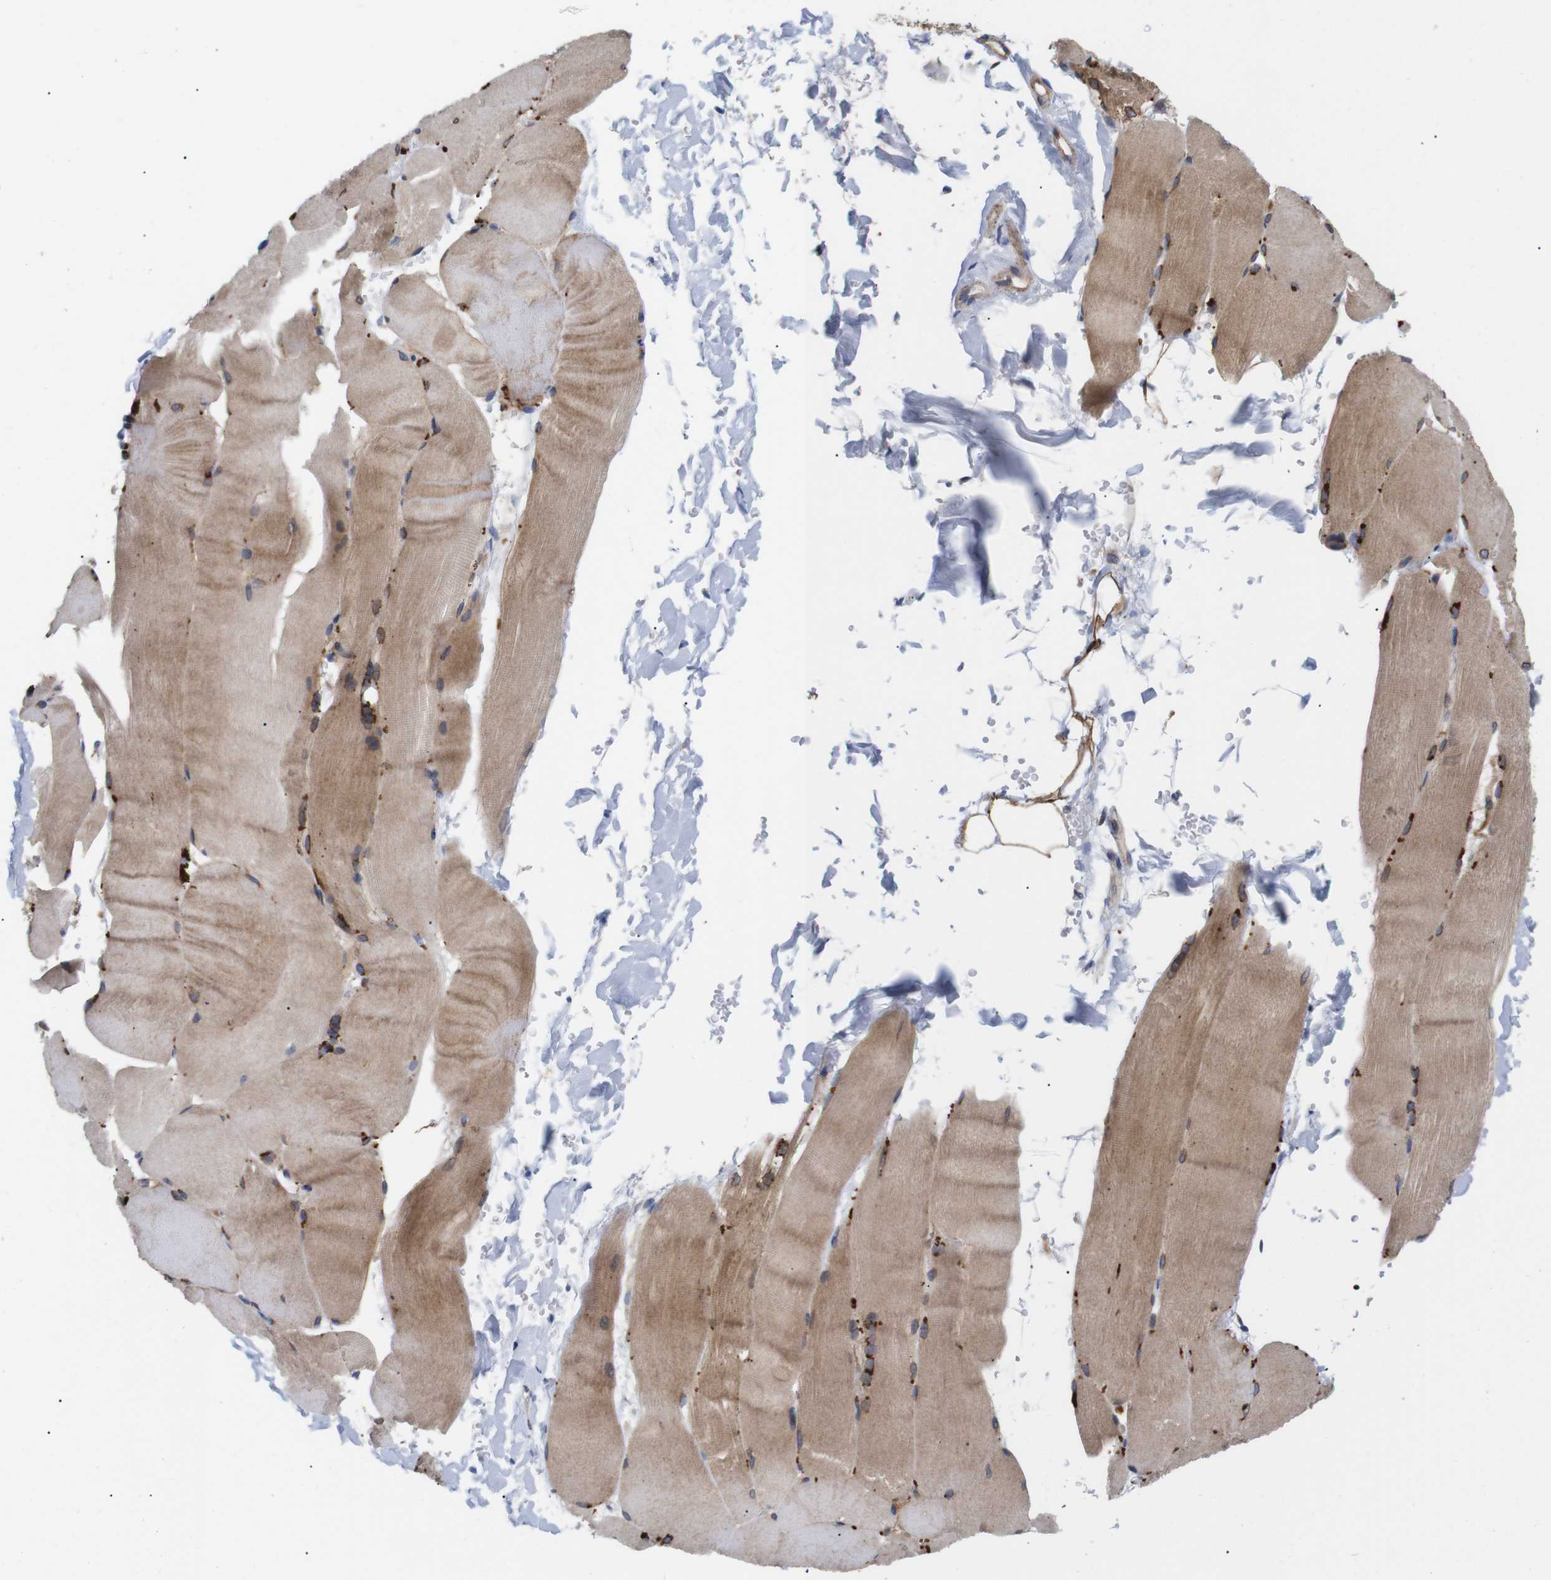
{"staining": {"intensity": "moderate", "quantity": ">75%", "location": "cytoplasmic/membranous"}, "tissue": "skeletal muscle", "cell_type": "Myocytes", "image_type": "normal", "snomed": [{"axis": "morphology", "description": "Normal tissue, NOS"}, {"axis": "topography", "description": "Skin"}, {"axis": "topography", "description": "Skeletal muscle"}], "caption": "Moderate cytoplasmic/membranous positivity is present in about >75% of myocytes in normal skeletal muscle.", "gene": "SPRY3", "patient": {"sex": "male", "age": 83}}